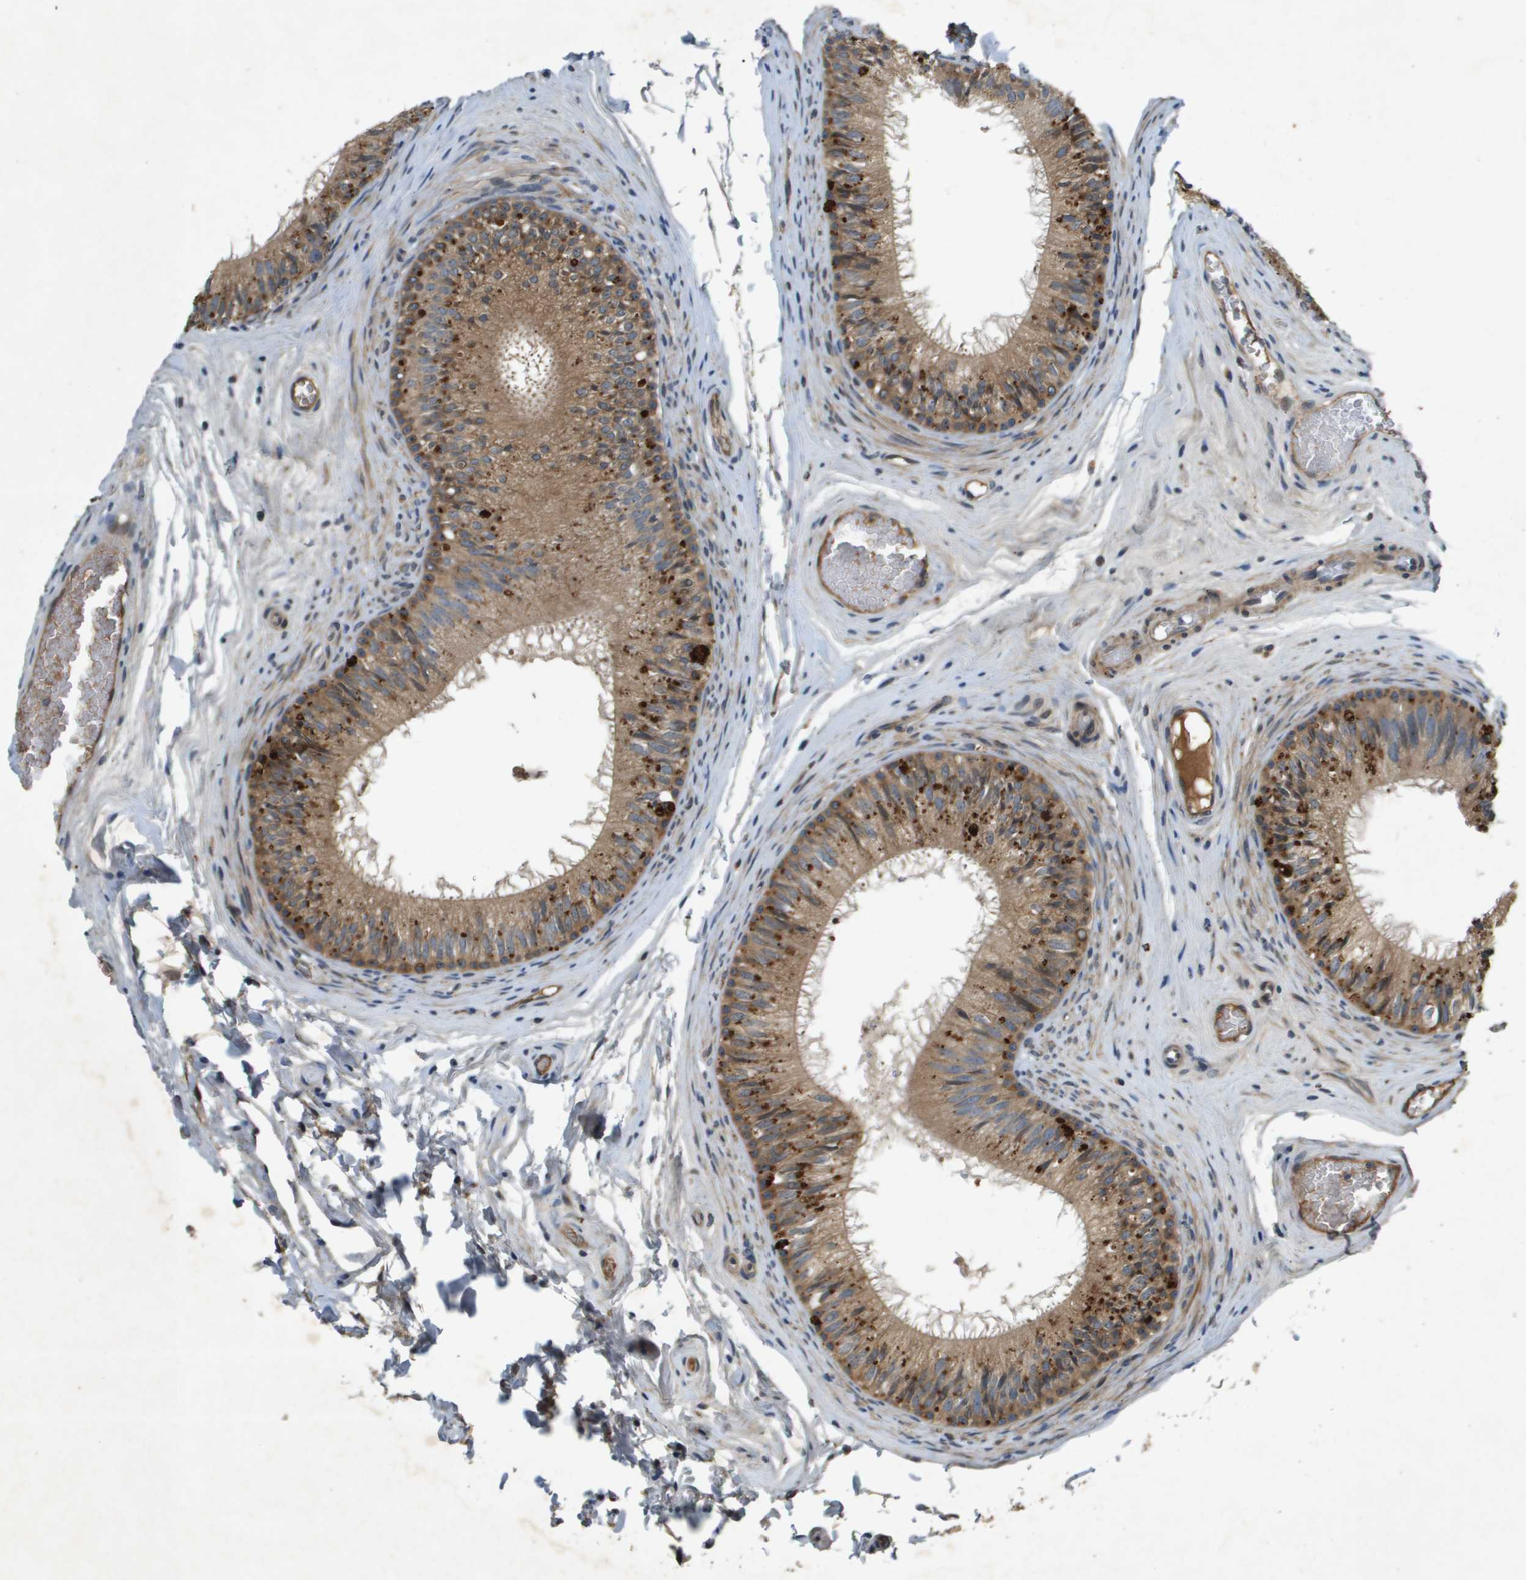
{"staining": {"intensity": "moderate", "quantity": ">75%", "location": "cytoplasmic/membranous"}, "tissue": "epididymis", "cell_type": "Glandular cells", "image_type": "normal", "snomed": [{"axis": "morphology", "description": "Normal tissue, NOS"}, {"axis": "topography", "description": "Testis"}, {"axis": "topography", "description": "Epididymis"}], "caption": "The image exhibits staining of normal epididymis, revealing moderate cytoplasmic/membranous protein staining (brown color) within glandular cells. The staining is performed using DAB brown chromogen to label protein expression. The nuclei are counter-stained blue using hematoxylin.", "gene": "PGAP3", "patient": {"sex": "male", "age": 36}}